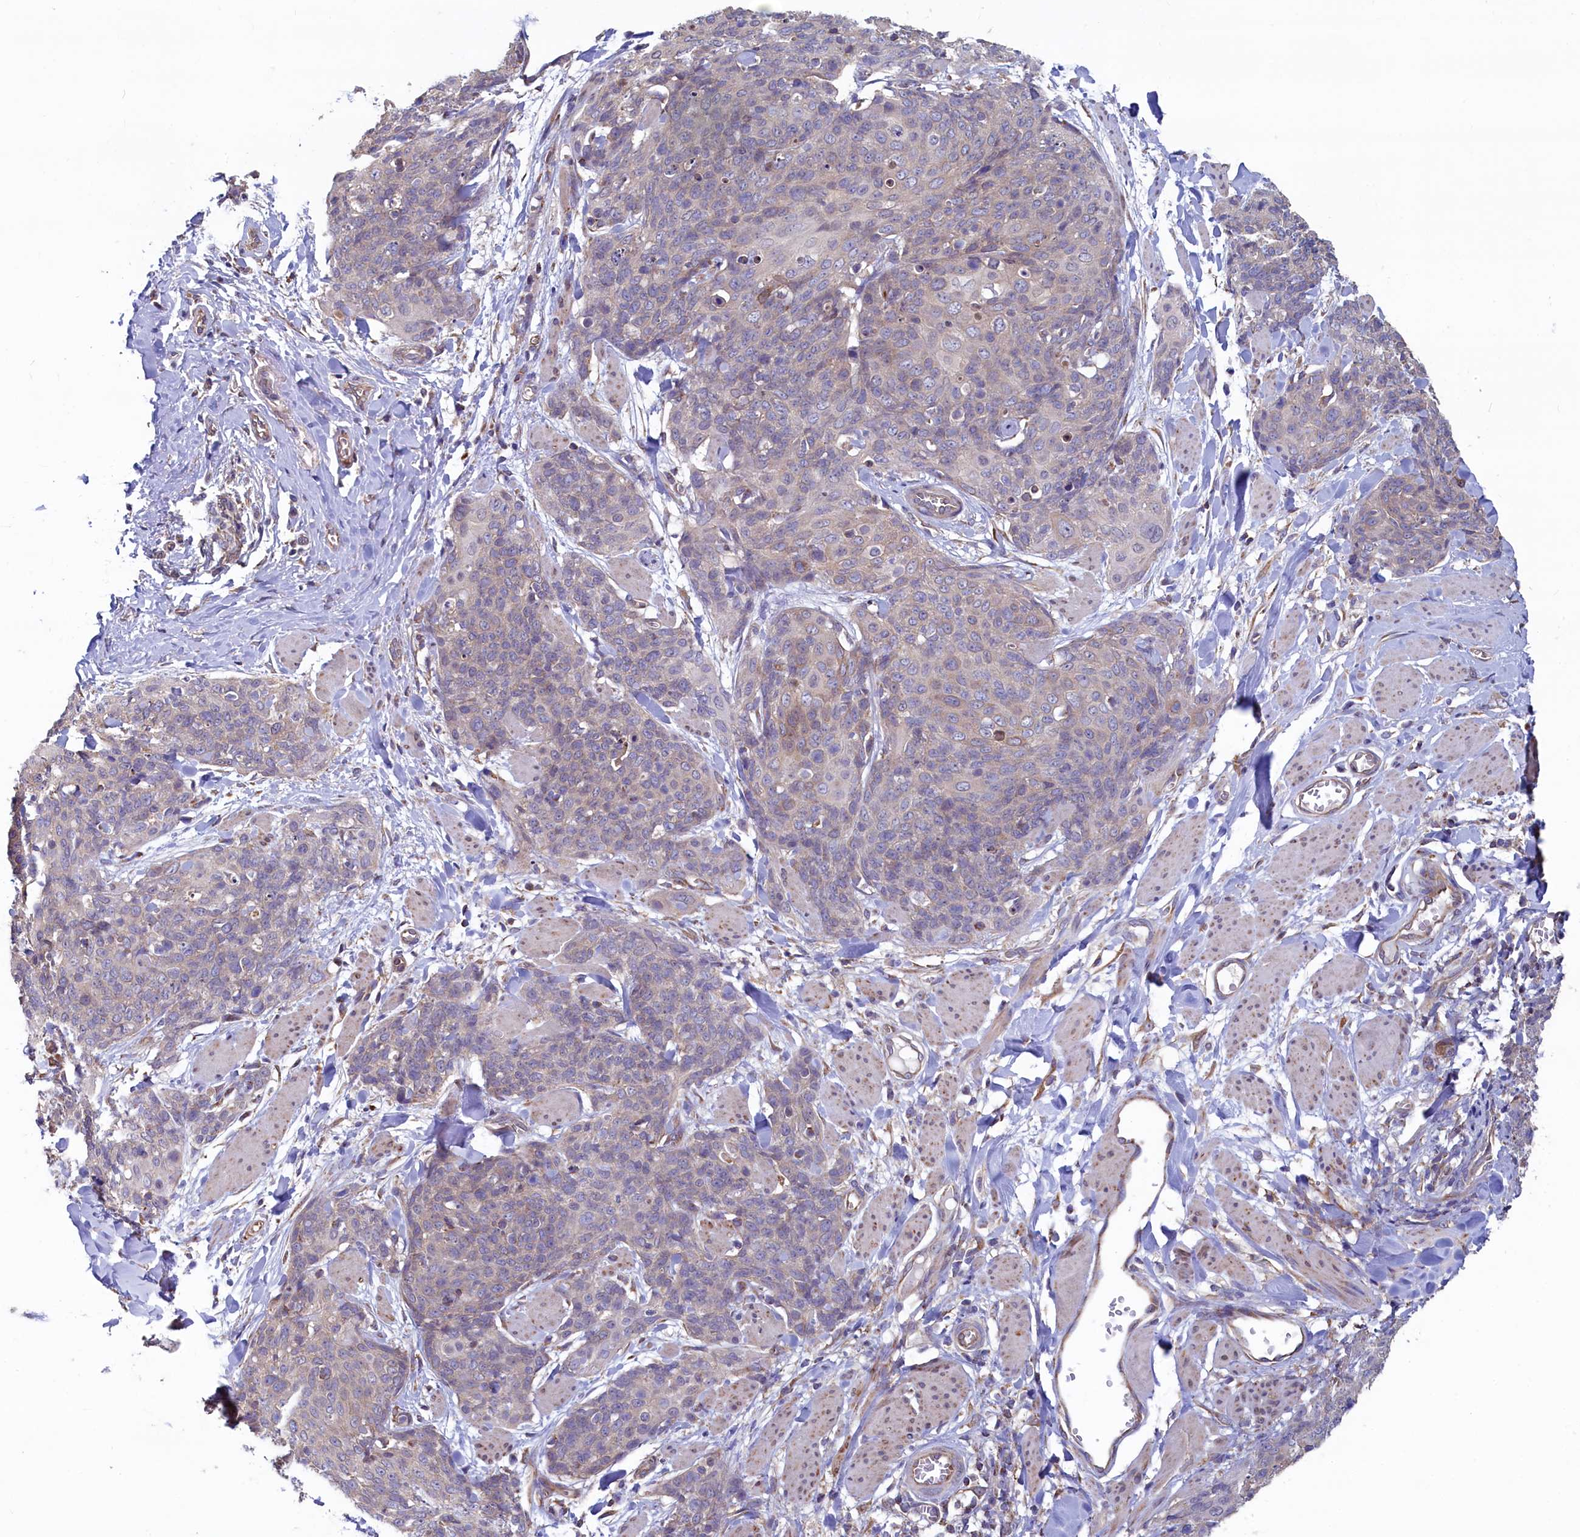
{"staining": {"intensity": "weak", "quantity": "<25%", "location": "cytoplasmic/membranous"}, "tissue": "skin cancer", "cell_type": "Tumor cells", "image_type": "cancer", "snomed": [{"axis": "morphology", "description": "Squamous cell carcinoma, NOS"}, {"axis": "topography", "description": "Skin"}, {"axis": "topography", "description": "Vulva"}], "caption": "An IHC micrograph of squamous cell carcinoma (skin) is shown. There is no staining in tumor cells of squamous cell carcinoma (skin). (Immunohistochemistry (ihc), brightfield microscopy, high magnification).", "gene": "SPATA2L", "patient": {"sex": "female", "age": 85}}